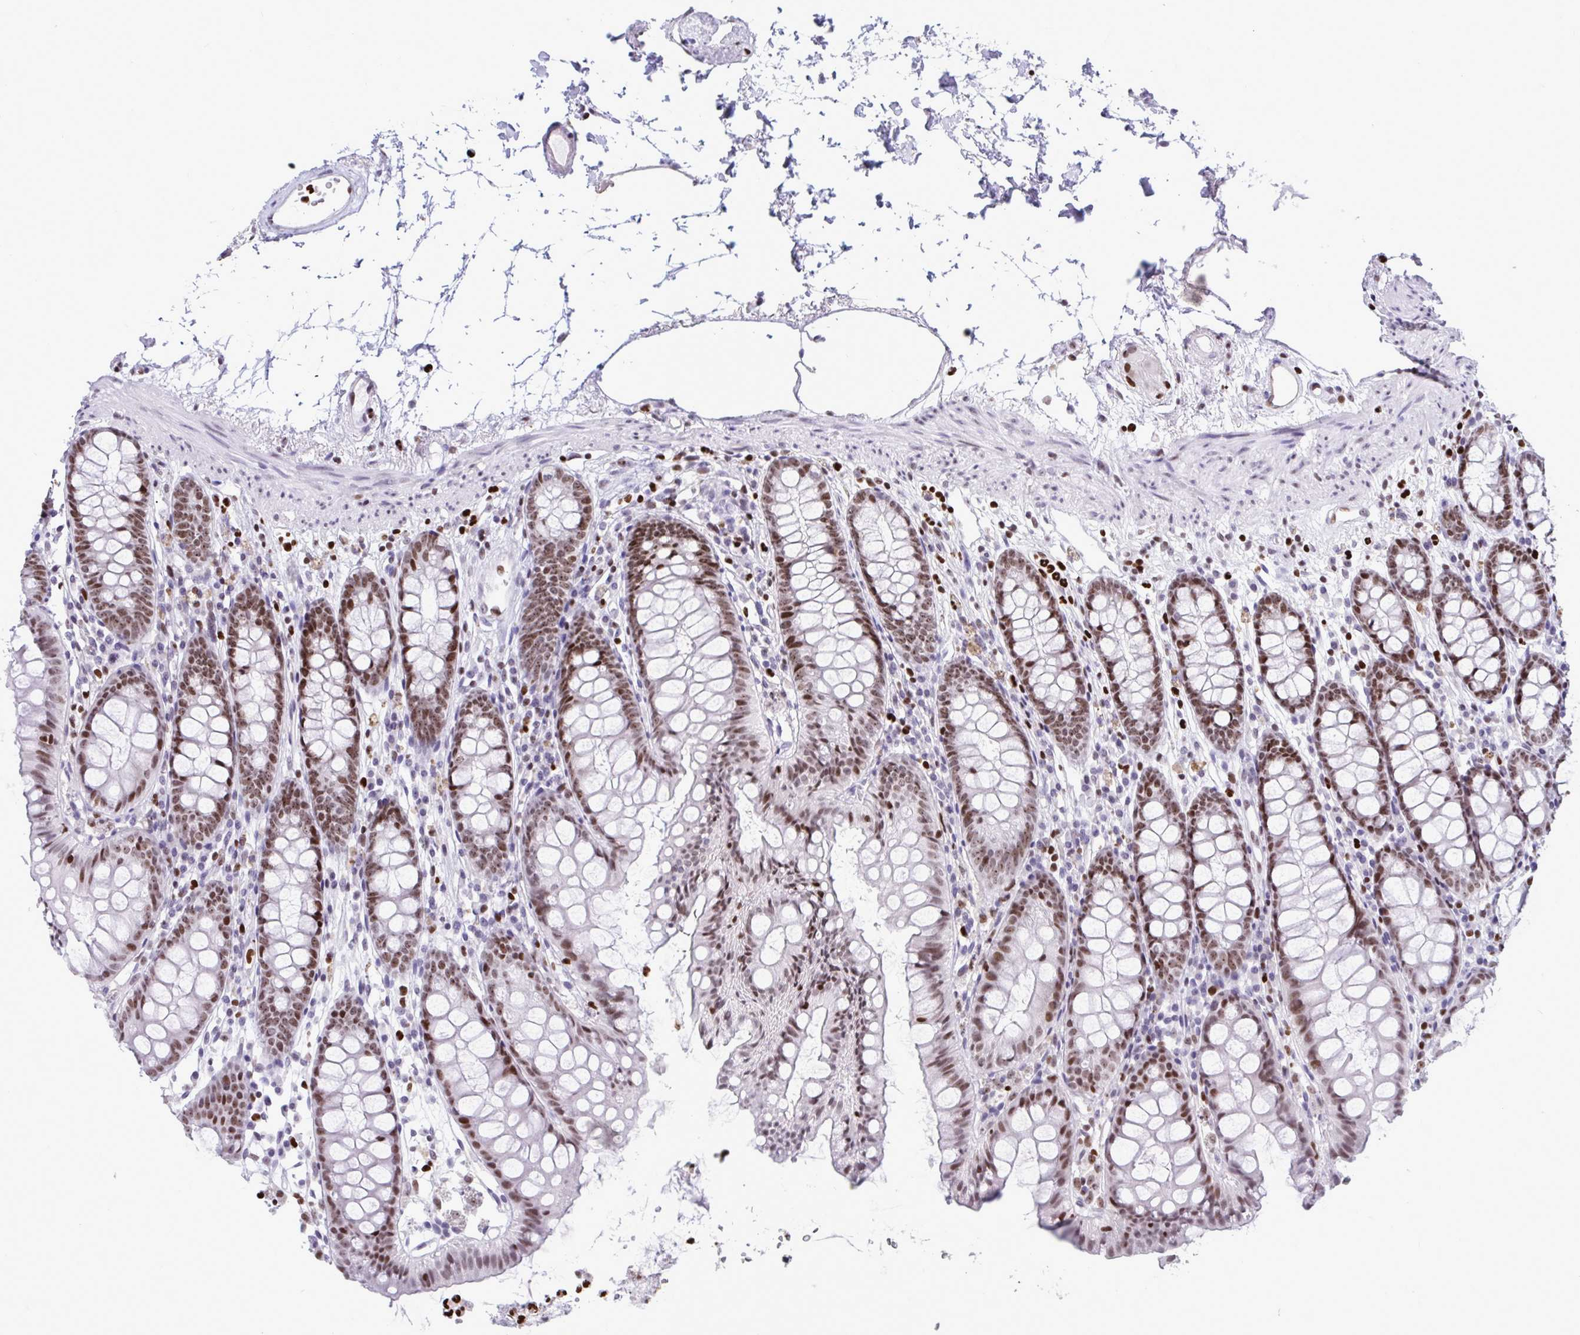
{"staining": {"intensity": "weak", "quantity": "<25%", "location": "nuclear"}, "tissue": "colon", "cell_type": "Endothelial cells", "image_type": "normal", "snomed": [{"axis": "morphology", "description": "Normal tissue, NOS"}, {"axis": "topography", "description": "Colon"}], "caption": "An immunohistochemistry (IHC) histopathology image of benign colon is shown. There is no staining in endothelial cells of colon. Nuclei are stained in blue.", "gene": "HMGB2", "patient": {"sex": "female", "age": 84}}